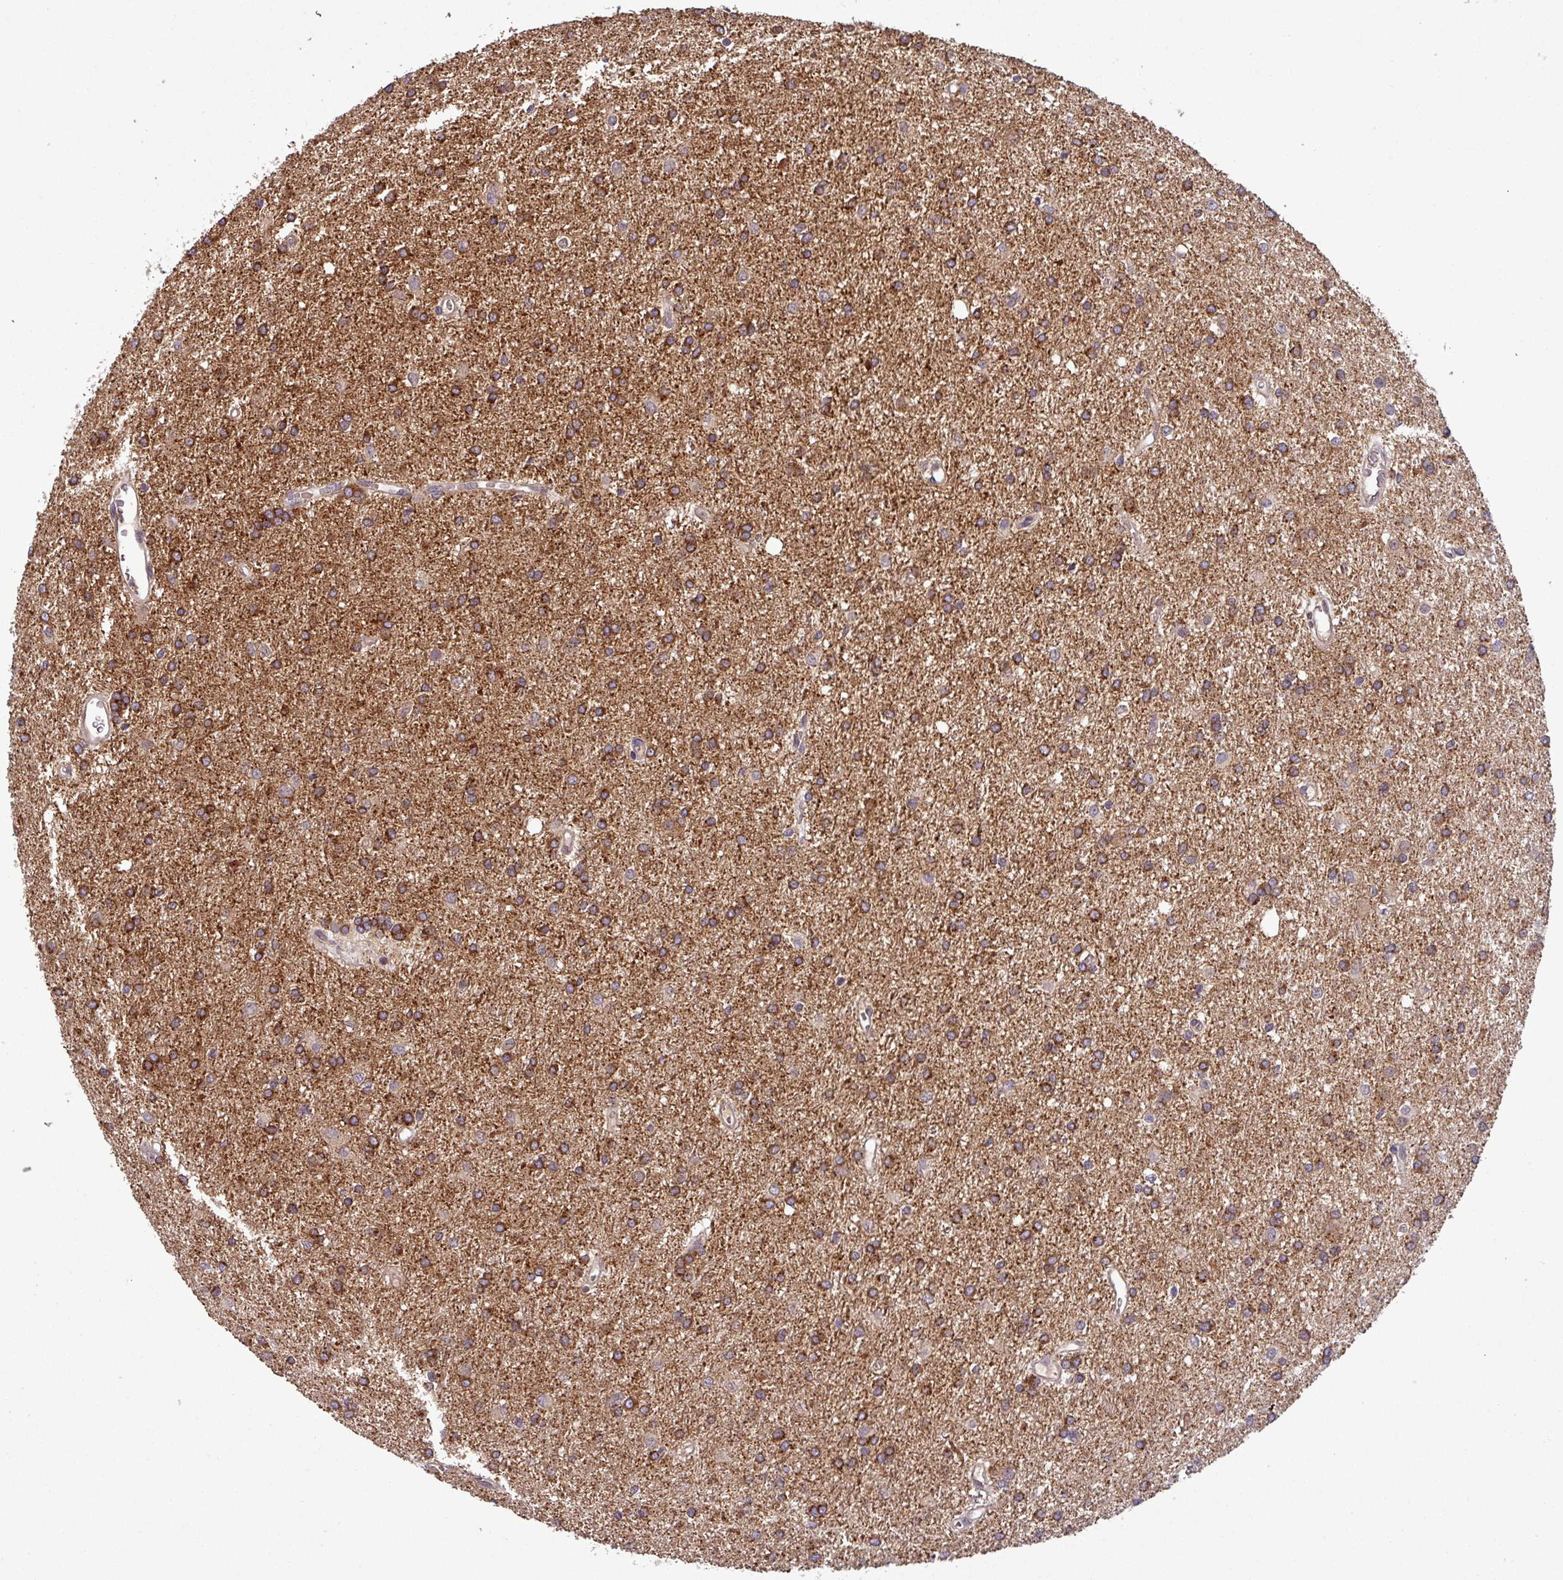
{"staining": {"intensity": "moderate", "quantity": "25%-75%", "location": "cytoplasmic/membranous"}, "tissue": "glioma", "cell_type": "Tumor cells", "image_type": "cancer", "snomed": [{"axis": "morphology", "description": "Glioma, malignant, High grade"}, {"axis": "topography", "description": "Brain"}], "caption": "Human glioma stained for a protein (brown) reveals moderate cytoplasmic/membranous positive expression in about 25%-75% of tumor cells.", "gene": "PUS1", "patient": {"sex": "female", "age": 50}}